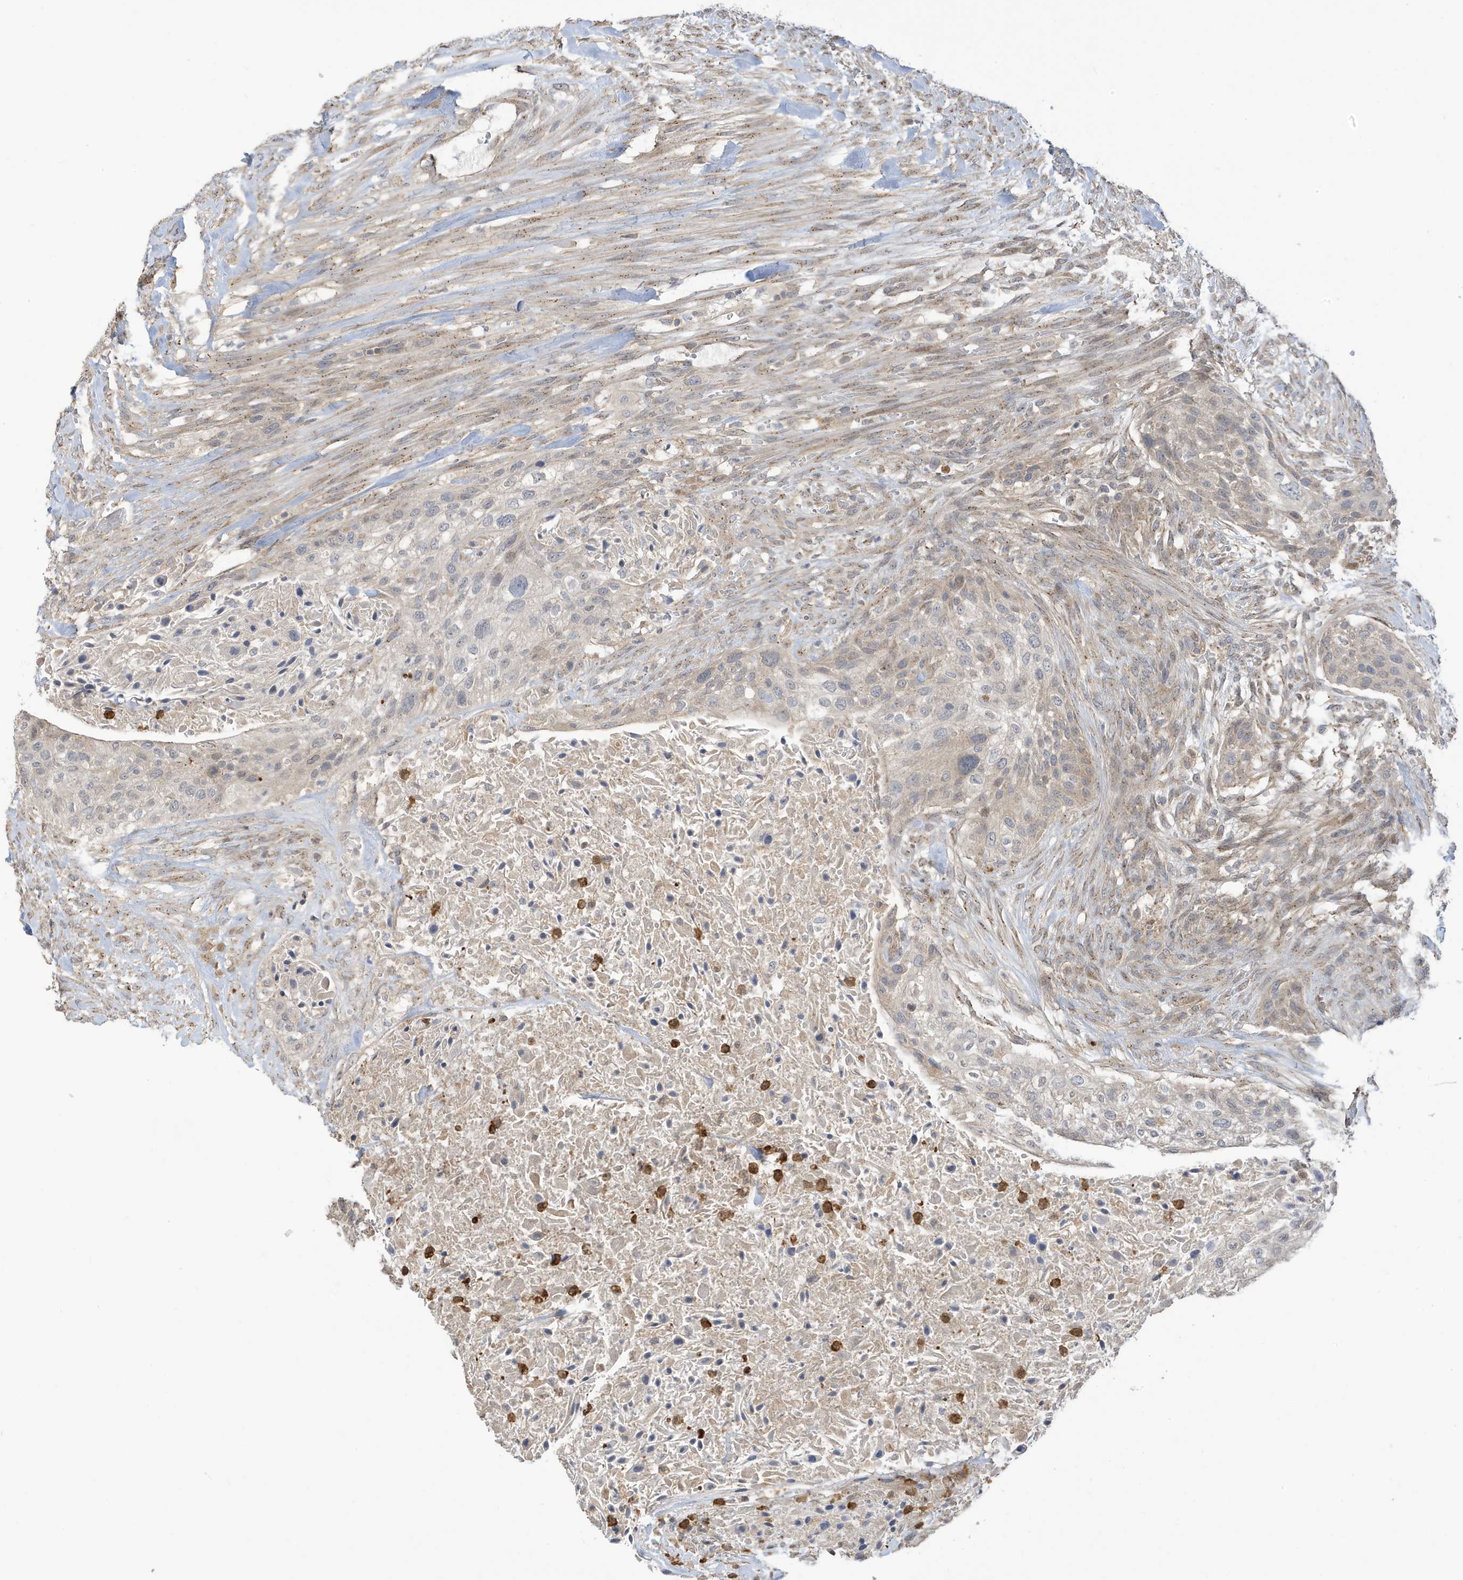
{"staining": {"intensity": "negative", "quantity": "none", "location": "none"}, "tissue": "urothelial cancer", "cell_type": "Tumor cells", "image_type": "cancer", "snomed": [{"axis": "morphology", "description": "Urothelial carcinoma, High grade"}, {"axis": "topography", "description": "Urinary bladder"}], "caption": "There is no significant staining in tumor cells of urothelial cancer.", "gene": "TAB3", "patient": {"sex": "male", "age": 35}}